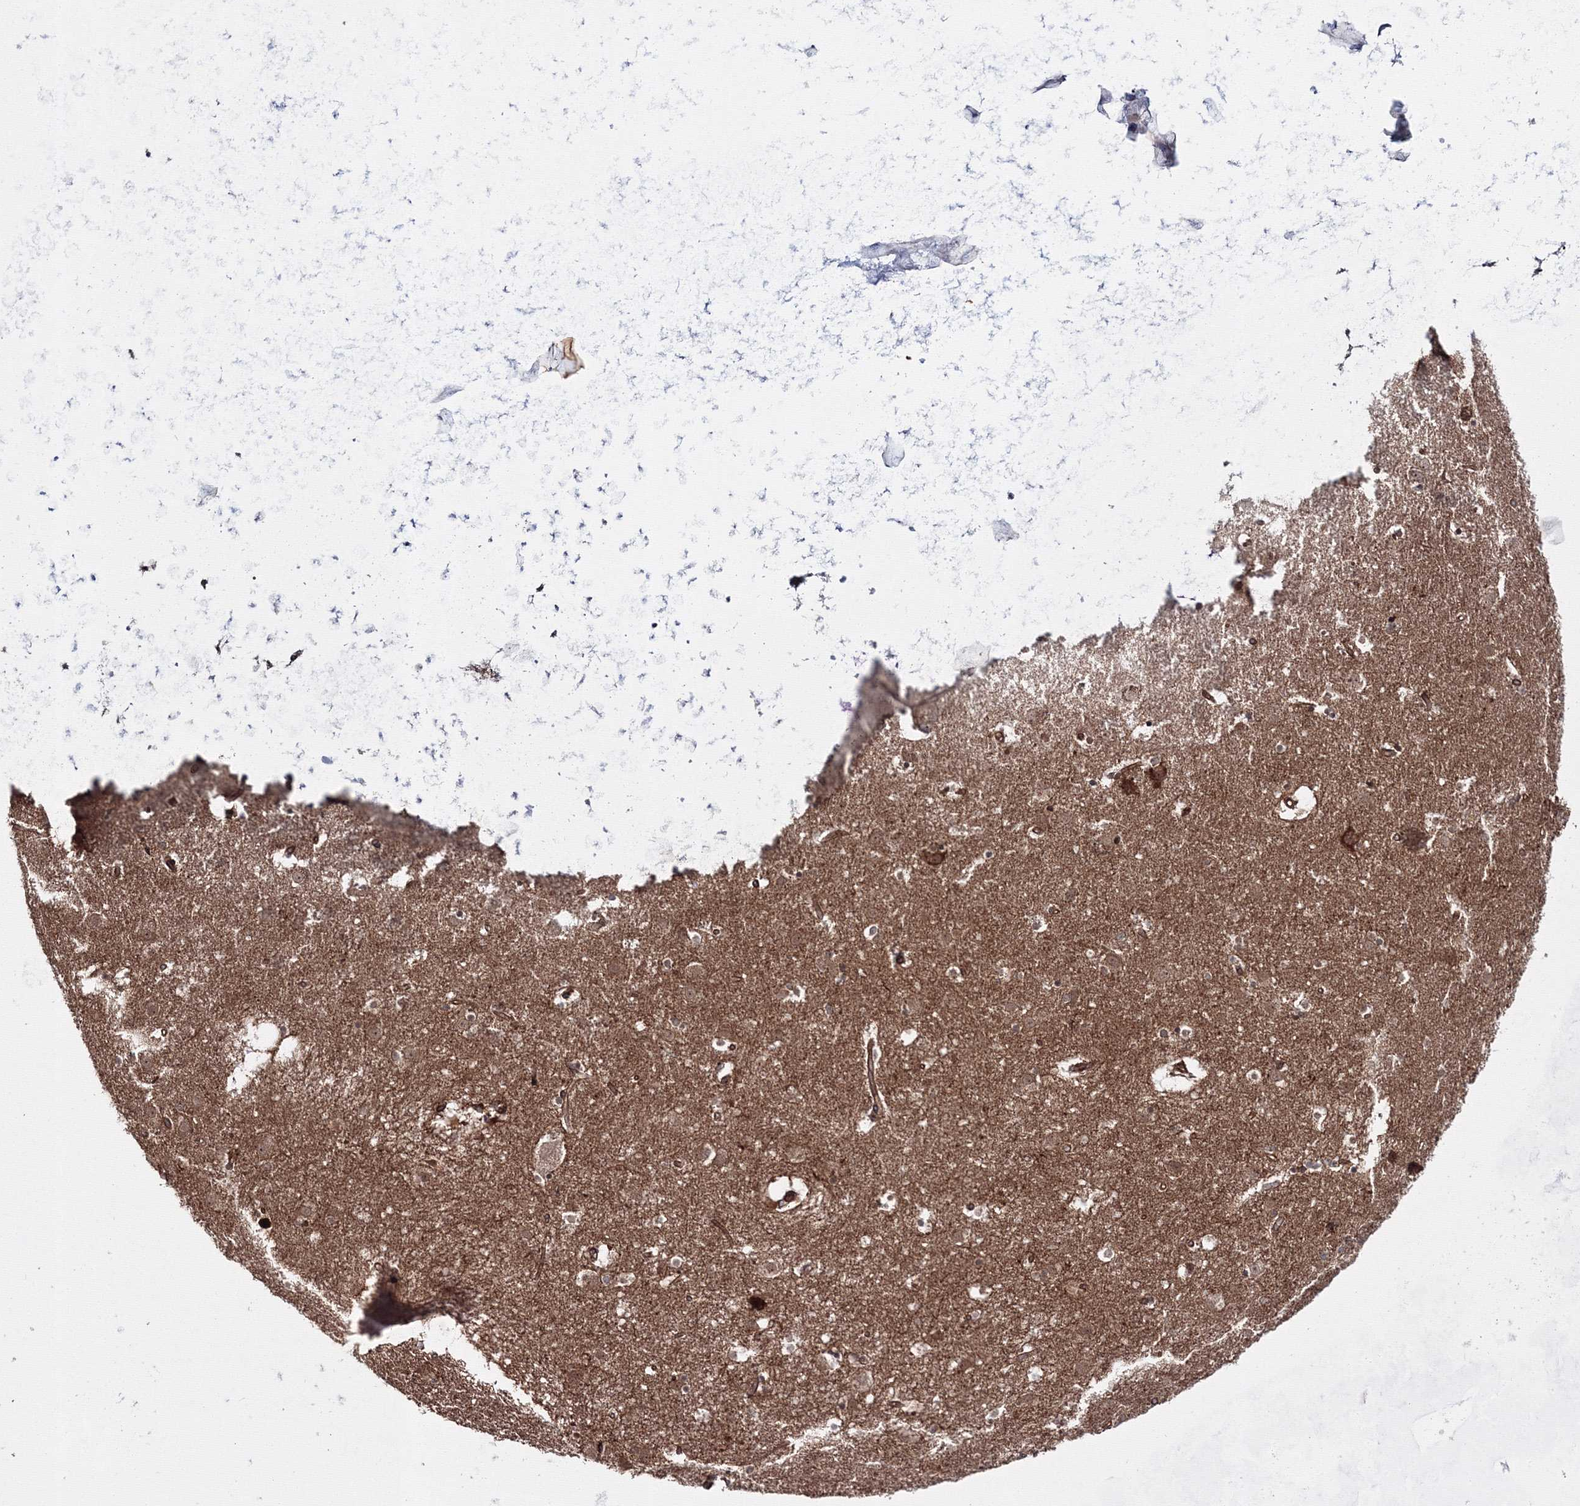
{"staining": {"intensity": "weak", "quantity": "25%-75%", "location": "cytoplasmic/membranous"}, "tissue": "caudate", "cell_type": "Glial cells", "image_type": "normal", "snomed": [{"axis": "morphology", "description": "Normal tissue, NOS"}, {"axis": "topography", "description": "Lateral ventricle wall"}], "caption": "A low amount of weak cytoplasmic/membranous staining is appreciated in about 25%-75% of glial cells in normal caudate.", "gene": "EXOC6", "patient": {"sex": "male", "age": 70}}